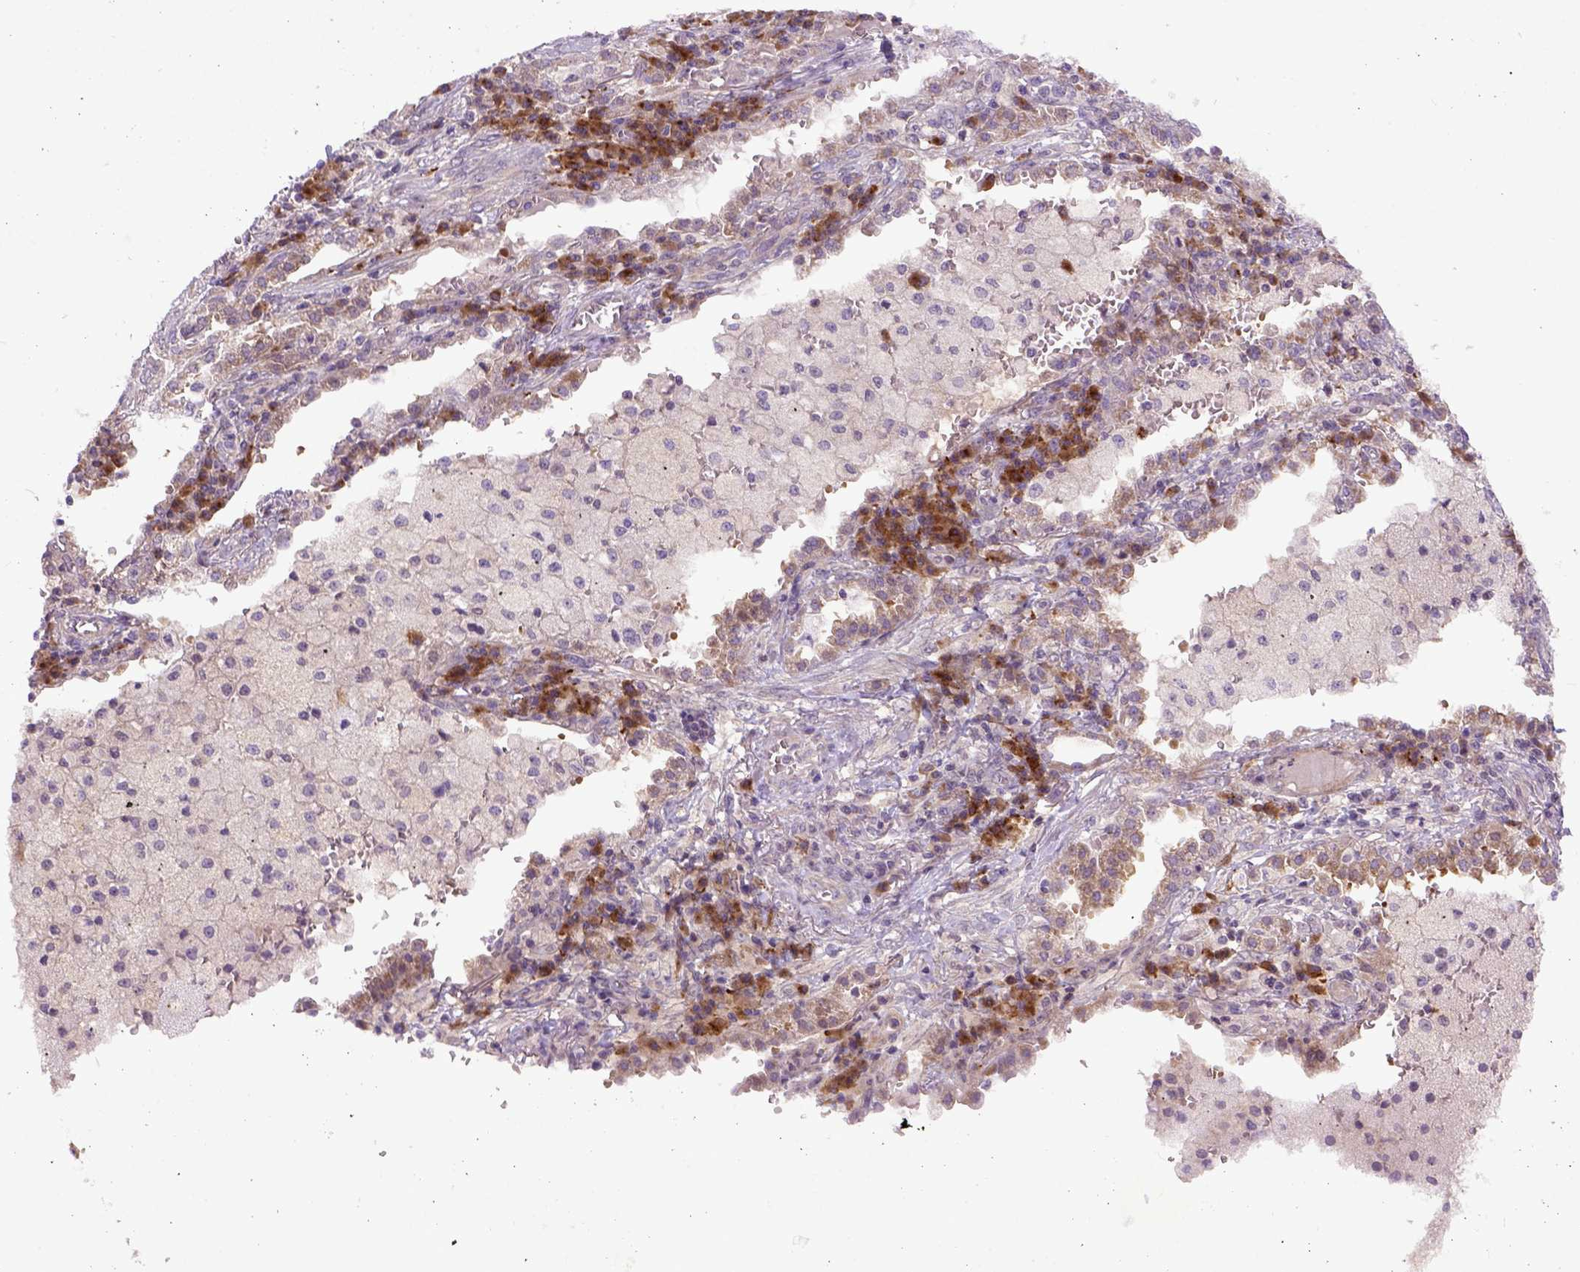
{"staining": {"intensity": "moderate", "quantity": "25%-75%", "location": "cytoplasmic/membranous"}, "tissue": "lung cancer", "cell_type": "Tumor cells", "image_type": "cancer", "snomed": [{"axis": "morphology", "description": "Adenocarcinoma, NOS"}, {"axis": "topography", "description": "Lung"}], "caption": "This photomicrograph displays adenocarcinoma (lung) stained with immunohistochemistry to label a protein in brown. The cytoplasmic/membranous of tumor cells show moderate positivity for the protein. Nuclei are counter-stained blue.", "gene": "CPNE1", "patient": {"sex": "male", "age": 57}}